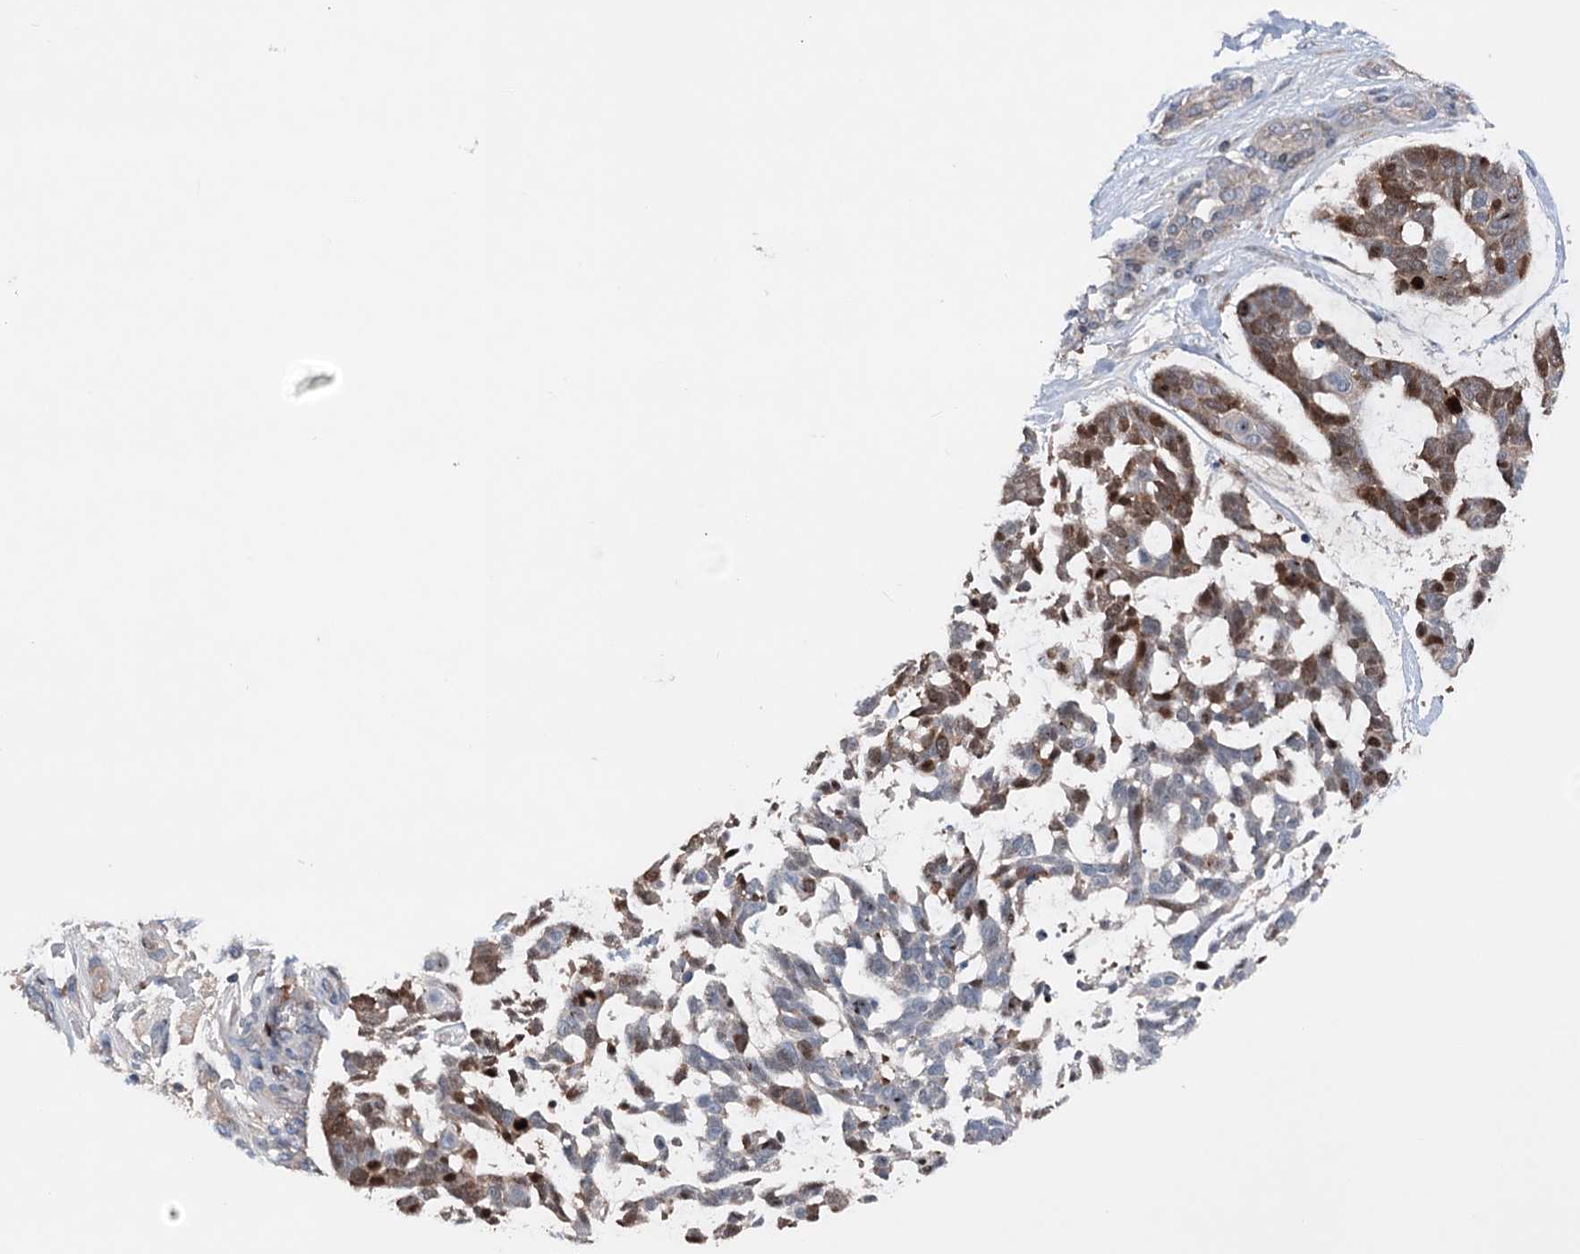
{"staining": {"intensity": "moderate", "quantity": "<25%", "location": "cytoplasmic/membranous,nuclear"}, "tissue": "skin cancer", "cell_type": "Tumor cells", "image_type": "cancer", "snomed": [{"axis": "morphology", "description": "Basal cell carcinoma"}, {"axis": "topography", "description": "Skin"}], "caption": "High-magnification brightfield microscopy of skin cancer (basal cell carcinoma) stained with DAB (3,3'-diaminobenzidine) (brown) and counterstained with hematoxylin (blue). tumor cells exhibit moderate cytoplasmic/membranous and nuclear staining is seen in approximately<25% of cells.", "gene": "NCAPD2", "patient": {"sex": "male", "age": 88}}